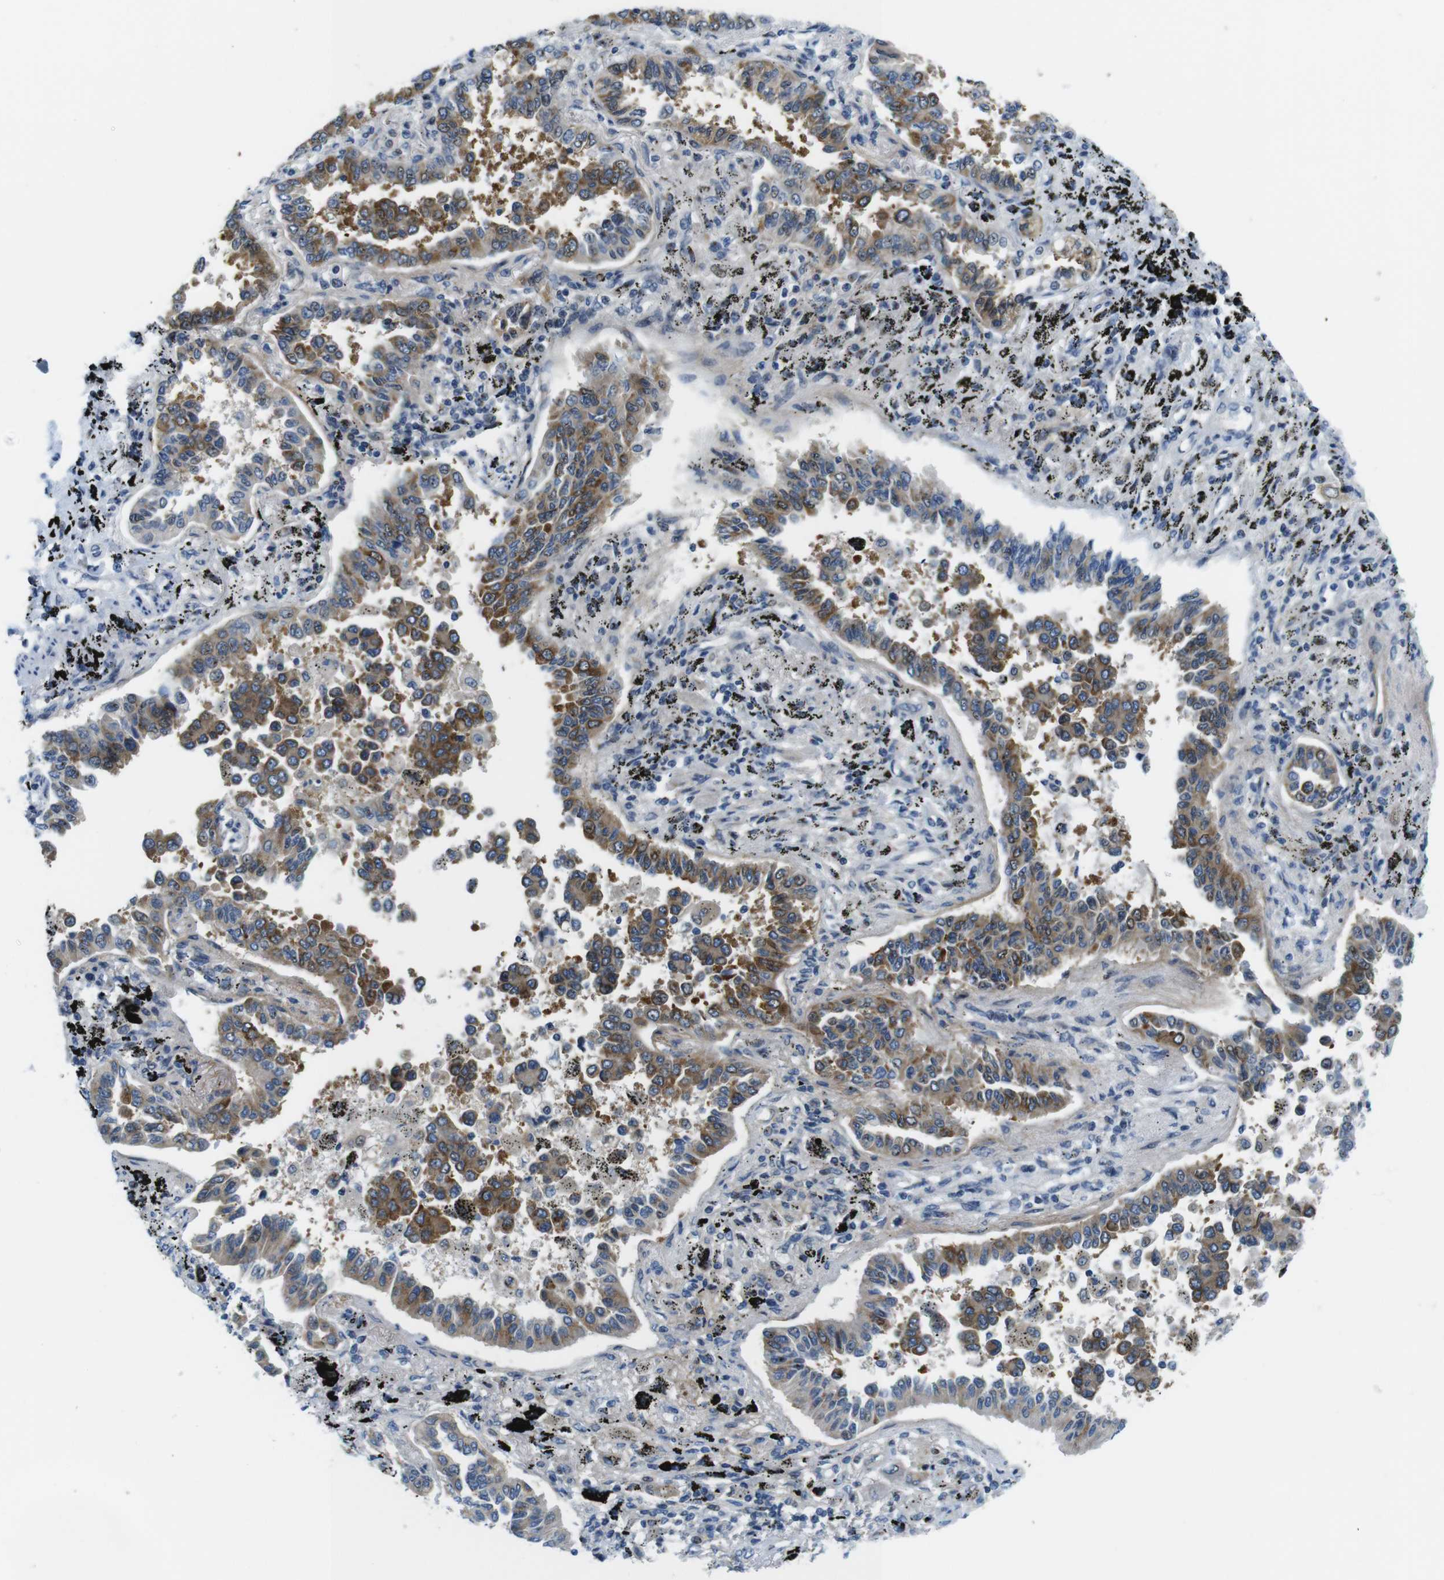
{"staining": {"intensity": "moderate", "quantity": ">75%", "location": "cytoplasmic/membranous"}, "tissue": "lung cancer", "cell_type": "Tumor cells", "image_type": "cancer", "snomed": [{"axis": "morphology", "description": "Normal tissue, NOS"}, {"axis": "morphology", "description": "Adenocarcinoma, NOS"}, {"axis": "topography", "description": "Lung"}], "caption": "Human adenocarcinoma (lung) stained with a brown dye shows moderate cytoplasmic/membranous positive expression in approximately >75% of tumor cells.", "gene": "ZDHHC3", "patient": {"sex": "male", "age": 59}}